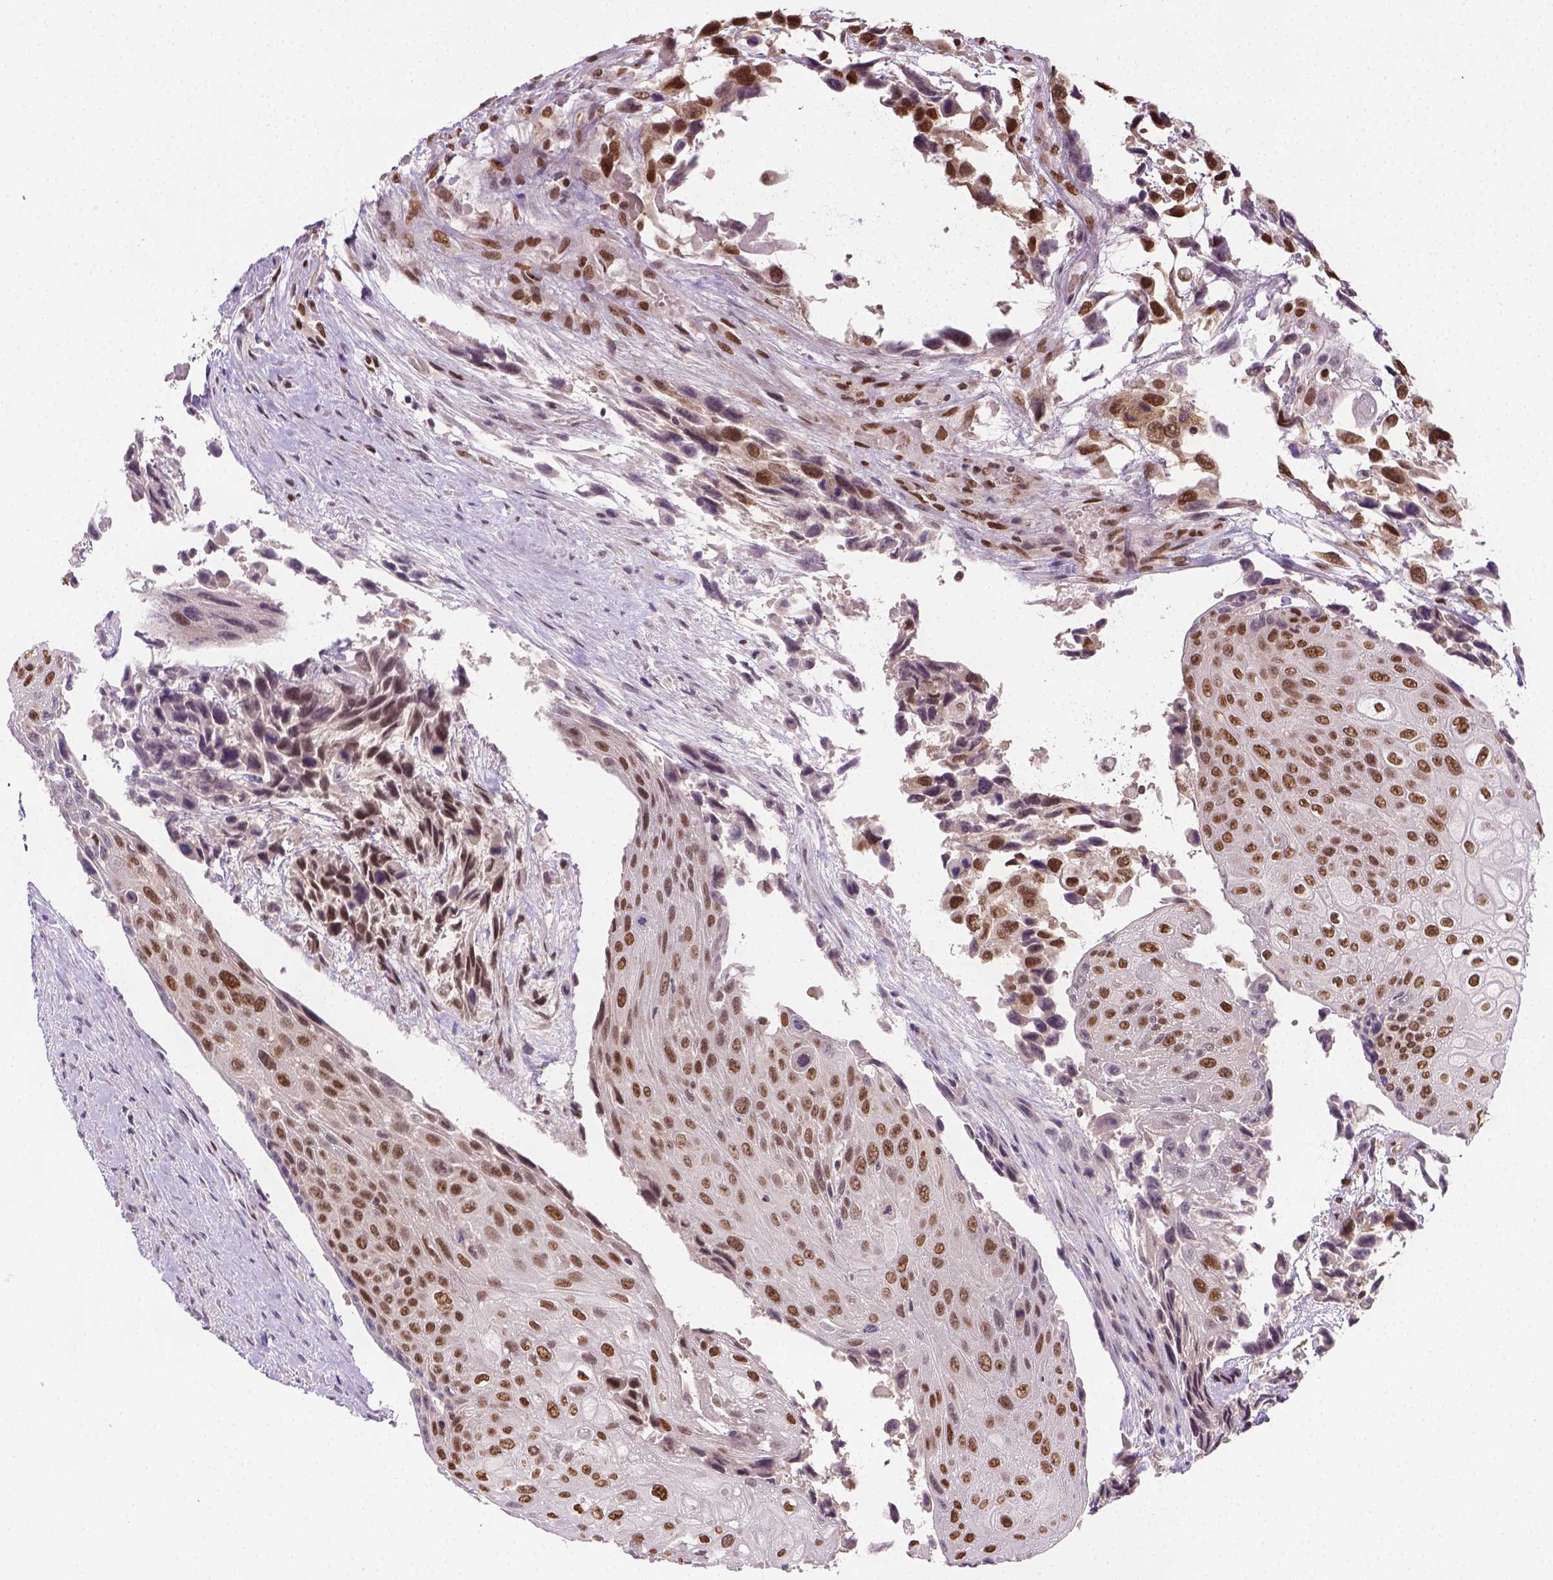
{"staining": {"intensity": "strong", "quantity": ">75%", "location": "nuclear"}, "tissue": "urothelial cancer", "cell_type": "Tumor cells", "image_type": "cancer", "snomed": [{"axis": "morphology", "description": "Urothelial carcinoma, High grade"}, {"axis": "topography", "description": "Urinary bladder"}], "caption": "Urothelial cancer stained with immunohistochemistry demonstrates strong nuclear staining in approximately >75% of tumor cells.", "gene": "FANCE", "patient": {"sex": "female", "age": 70}}